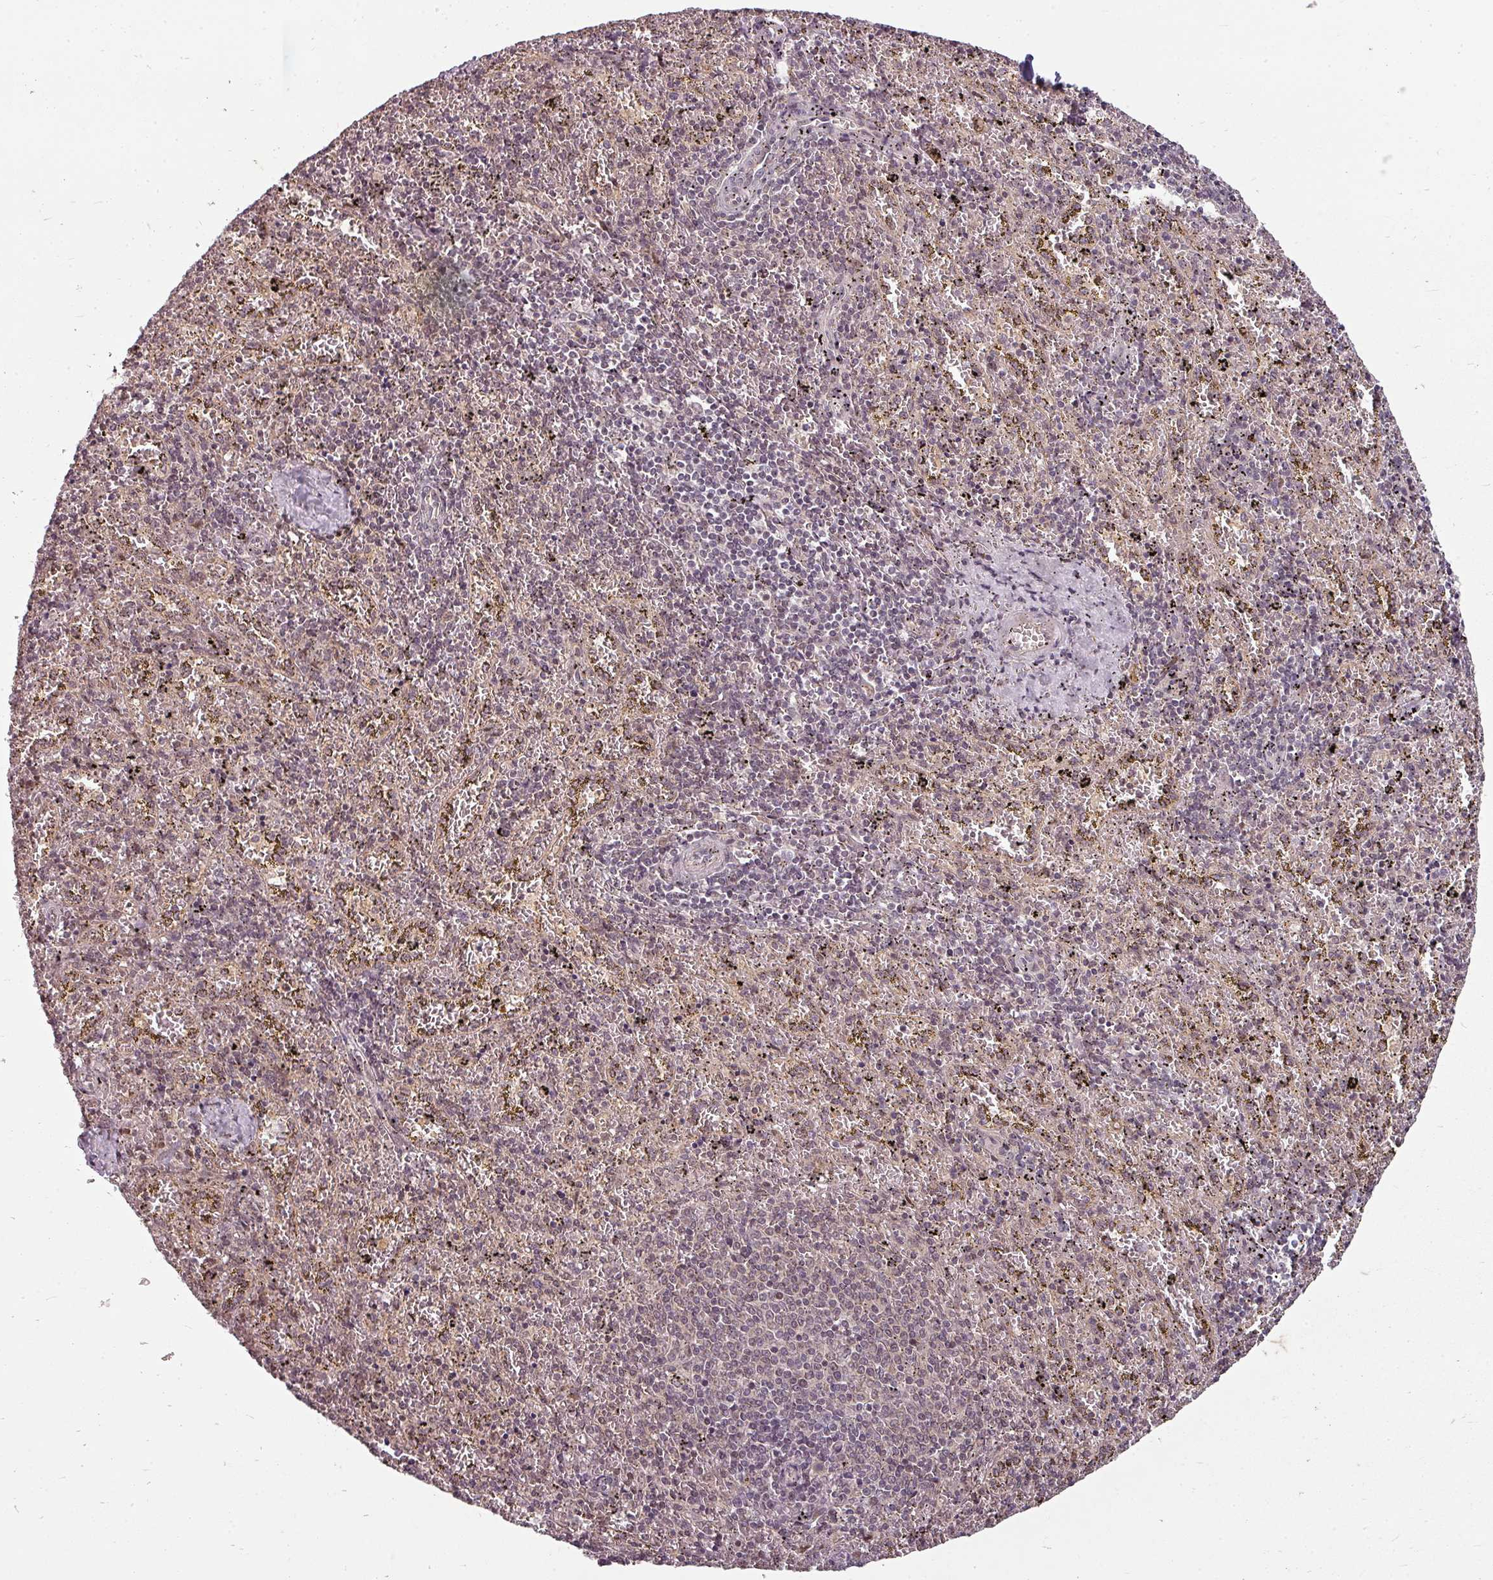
{"staining": {"intensity": "weak", "quantity": "25%-75%", "location": "cytoplasmic/membranous"}, "tissue": "spleen", "cell_type": "Cells in red pulp", "image_type": "normal", "snomed": [{"axis": "morphology", "description": "Normal tissue, NOS"}, {"axis": "topography", "description": "Spleen"}], "caption": "Protein analysis of benign spleen shows weak cytoplasmic/membranous expression in approximately 25%-75% of cells in red pulp. Nuclei are stained in blue.", "gene": "CLIC1", "patient": {"sex": "male", "age": 11}}